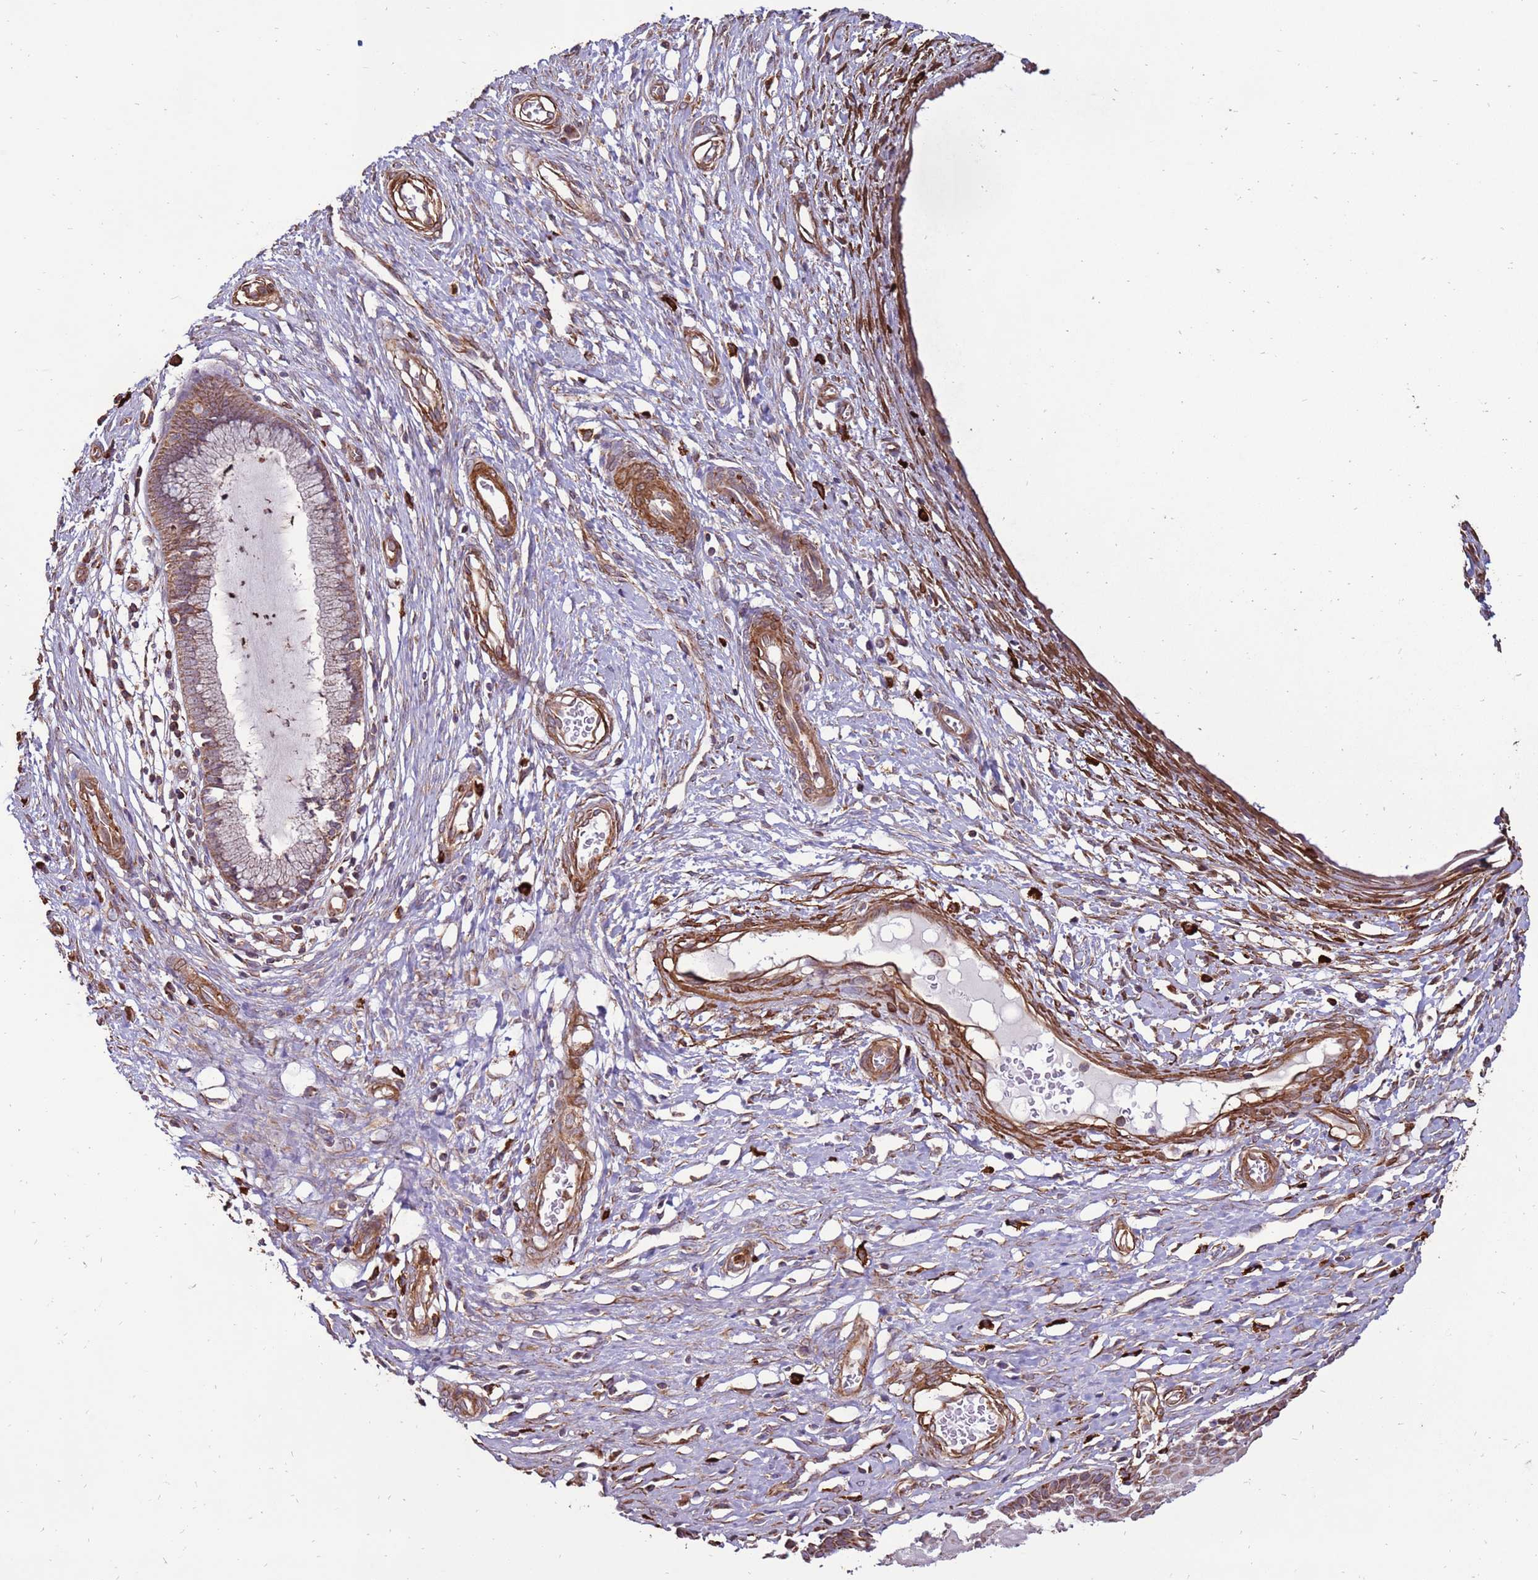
{"staining": {"intensity": "weak", "quantity": "25%-75%", "location": "cytoplasmic/membranous"}, "tissue": "cervix", "cell_type": "Glandular cells", "image_type": "normal", "snomed": [{"axis": "morphology", "description": "Normal tissue, NOS"}, {"axis": "topography", "description": "Cervix"}], "caption": "This micrograph shows IHC staining of unremarkable human cervix, with low weak cytoplasmic/membranous expression in approximately 25%-75% of glandular cells.", "gene": "DDX59", "patient": {"sex": "female", "age": 55}}